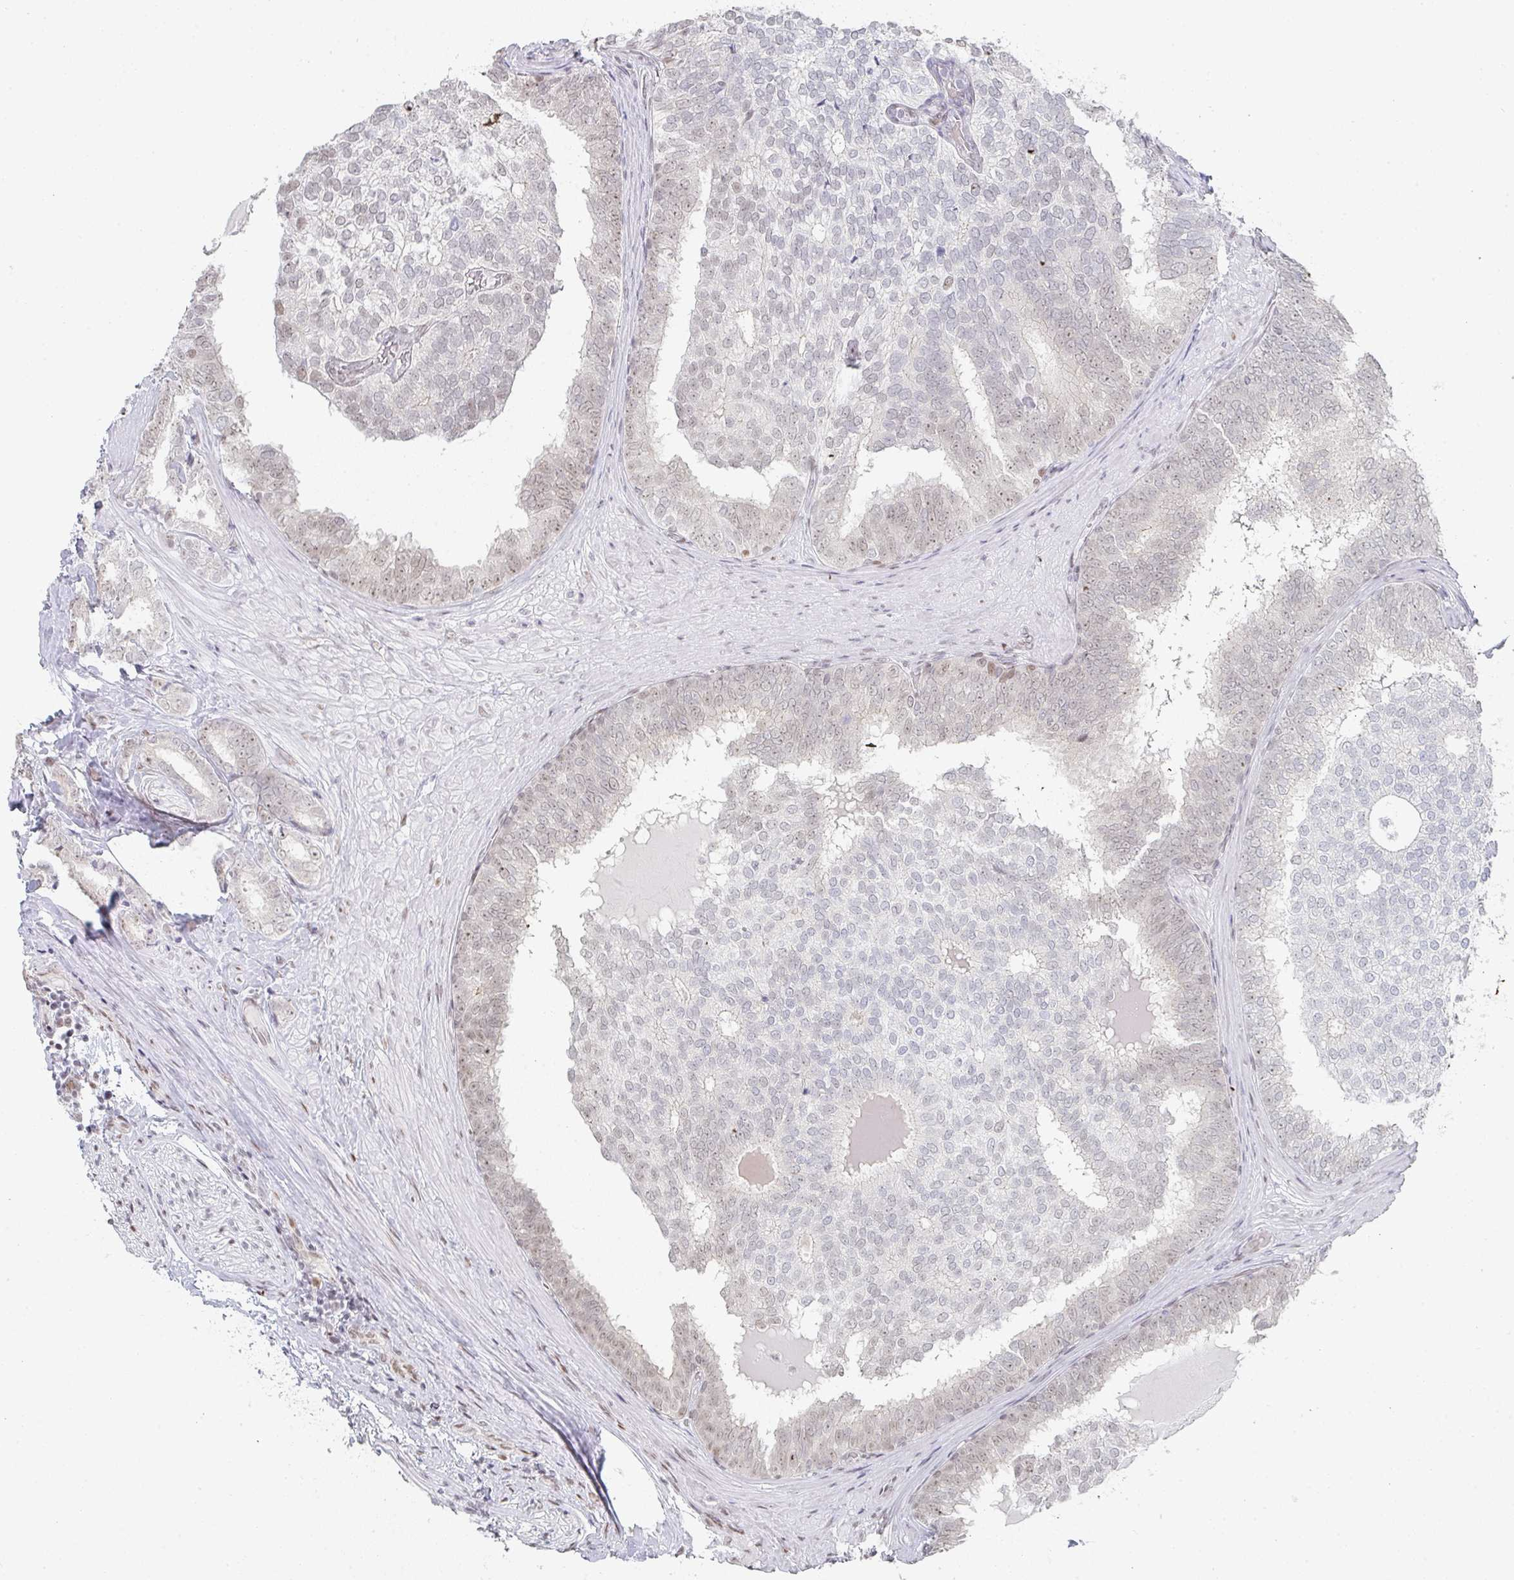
{"staining": {"intensity": "weak", "quantity": "25%-75%", "location": "nuclear"}, "tissue": "prostate cancer", "cell_type": "Tumor cells", "image_type": "cancer", "snomed": [{"axis": "morphology", "description": "Adenocarcinoma, High grade"}, {"axis": "topography", "description": "Prostate"}], "caption": "Protein analysis of prostate cancer (high-grade adenocarcinoma) tissue reveals weak nuclear staining in approximately 25%-75% of tumor cells.", "gene": "POU2AF2", "patient": {"sex": "male", "age": 72}}